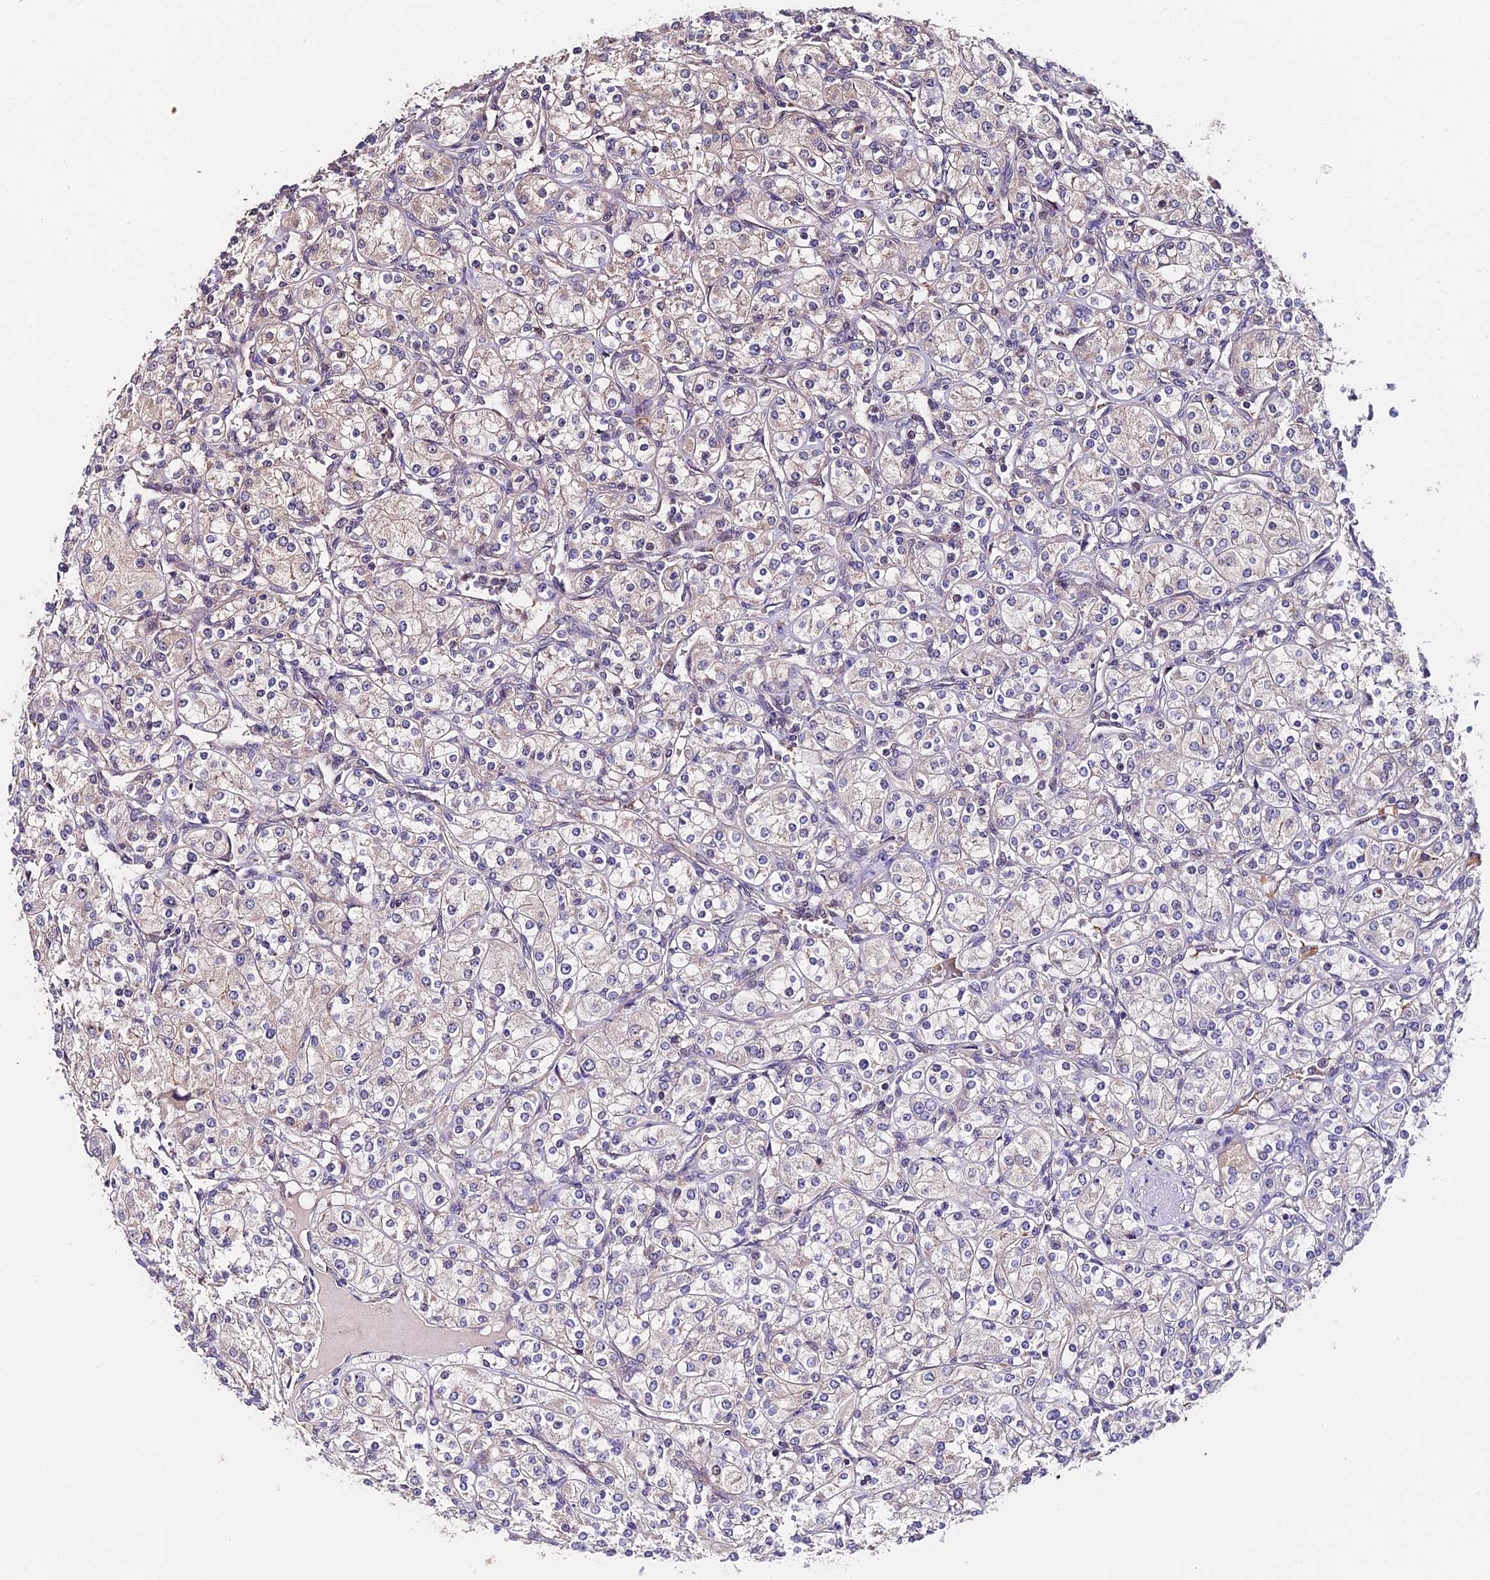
{"staining": {"intensity": "negative", "quantity": "none", "location": "none"}, "tissue": "renal cancer", "cell_type": "Tumor cells", "image_type": "cancer", "snomed": [{"axis": "morphology", "description": "Adenocarcinoma, NOS"}, {"axis": "topography", "description": "Kidney"}], "caption": "Immunohistochemical staining of renal cancer (adenocarcinoma) reveals no significant staining in tumor cells. (DAB (3,3'-diaminobenzidine) IHC with hematoxylin counter stain).", "gene": "TRMT1", "patient": {"sex": "male", "age": 77}}